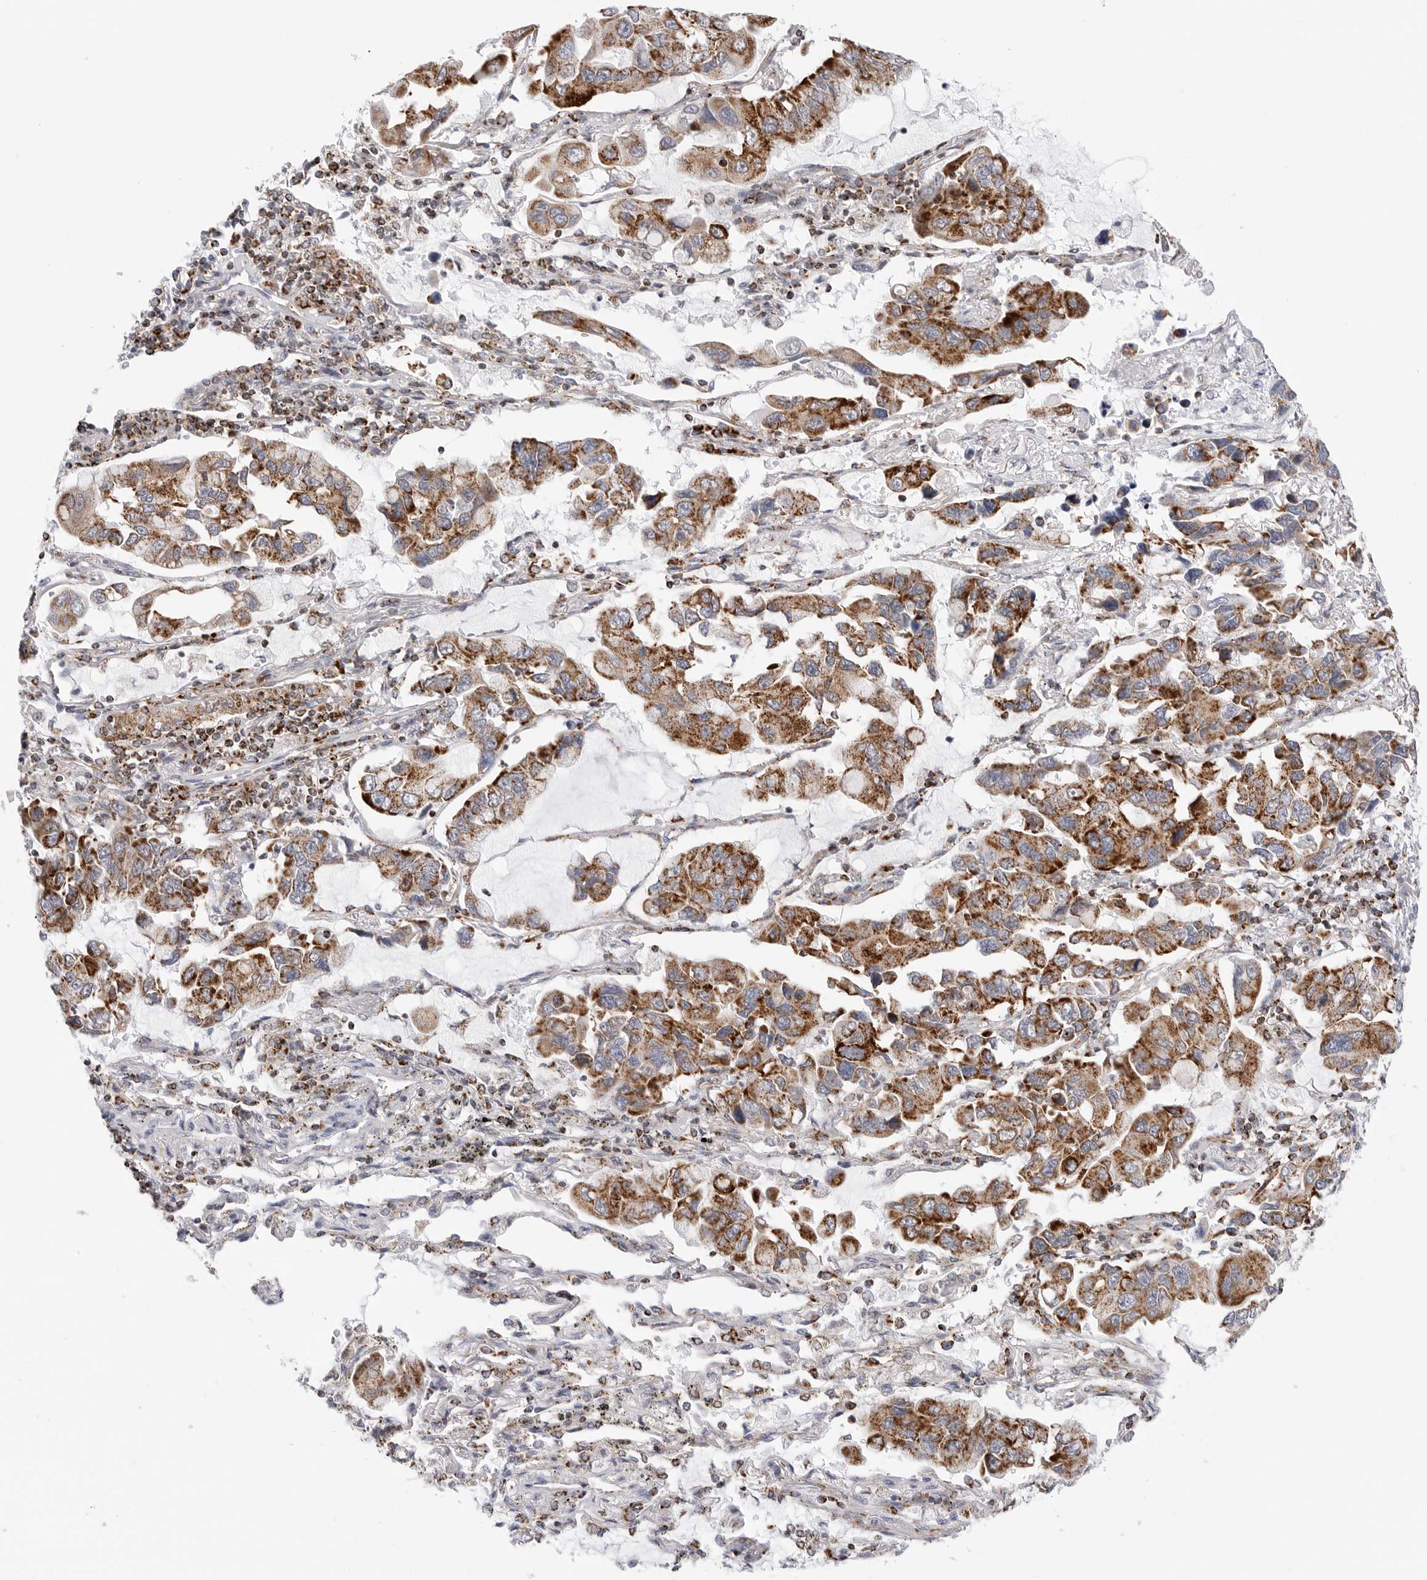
{"staining": {"intensity": "strong", "quantity": ">75%", "location": "cytoplasmic/membranous"}, "tissue": "lung cancer", "cell_type": "Tumor cells", "image_type": "cancer", "snomed": [{"axis": "morphology", "description": "Adenocarcinoma, NOS"}, {"axis": "topography", "description": "Lung"}], "caption": "Brown immunohistochemical staining in human lung cancer (adenocarcinoma) exhibits strong cytoplasmic/membranous expression in about >75% of tumor cells. Immunohistochemistry (ihc) stains the protein in brown and the nuclei are stained blue.", "gene": "ATP5IF1", "patient": {"sex": "male", "age": 64}}